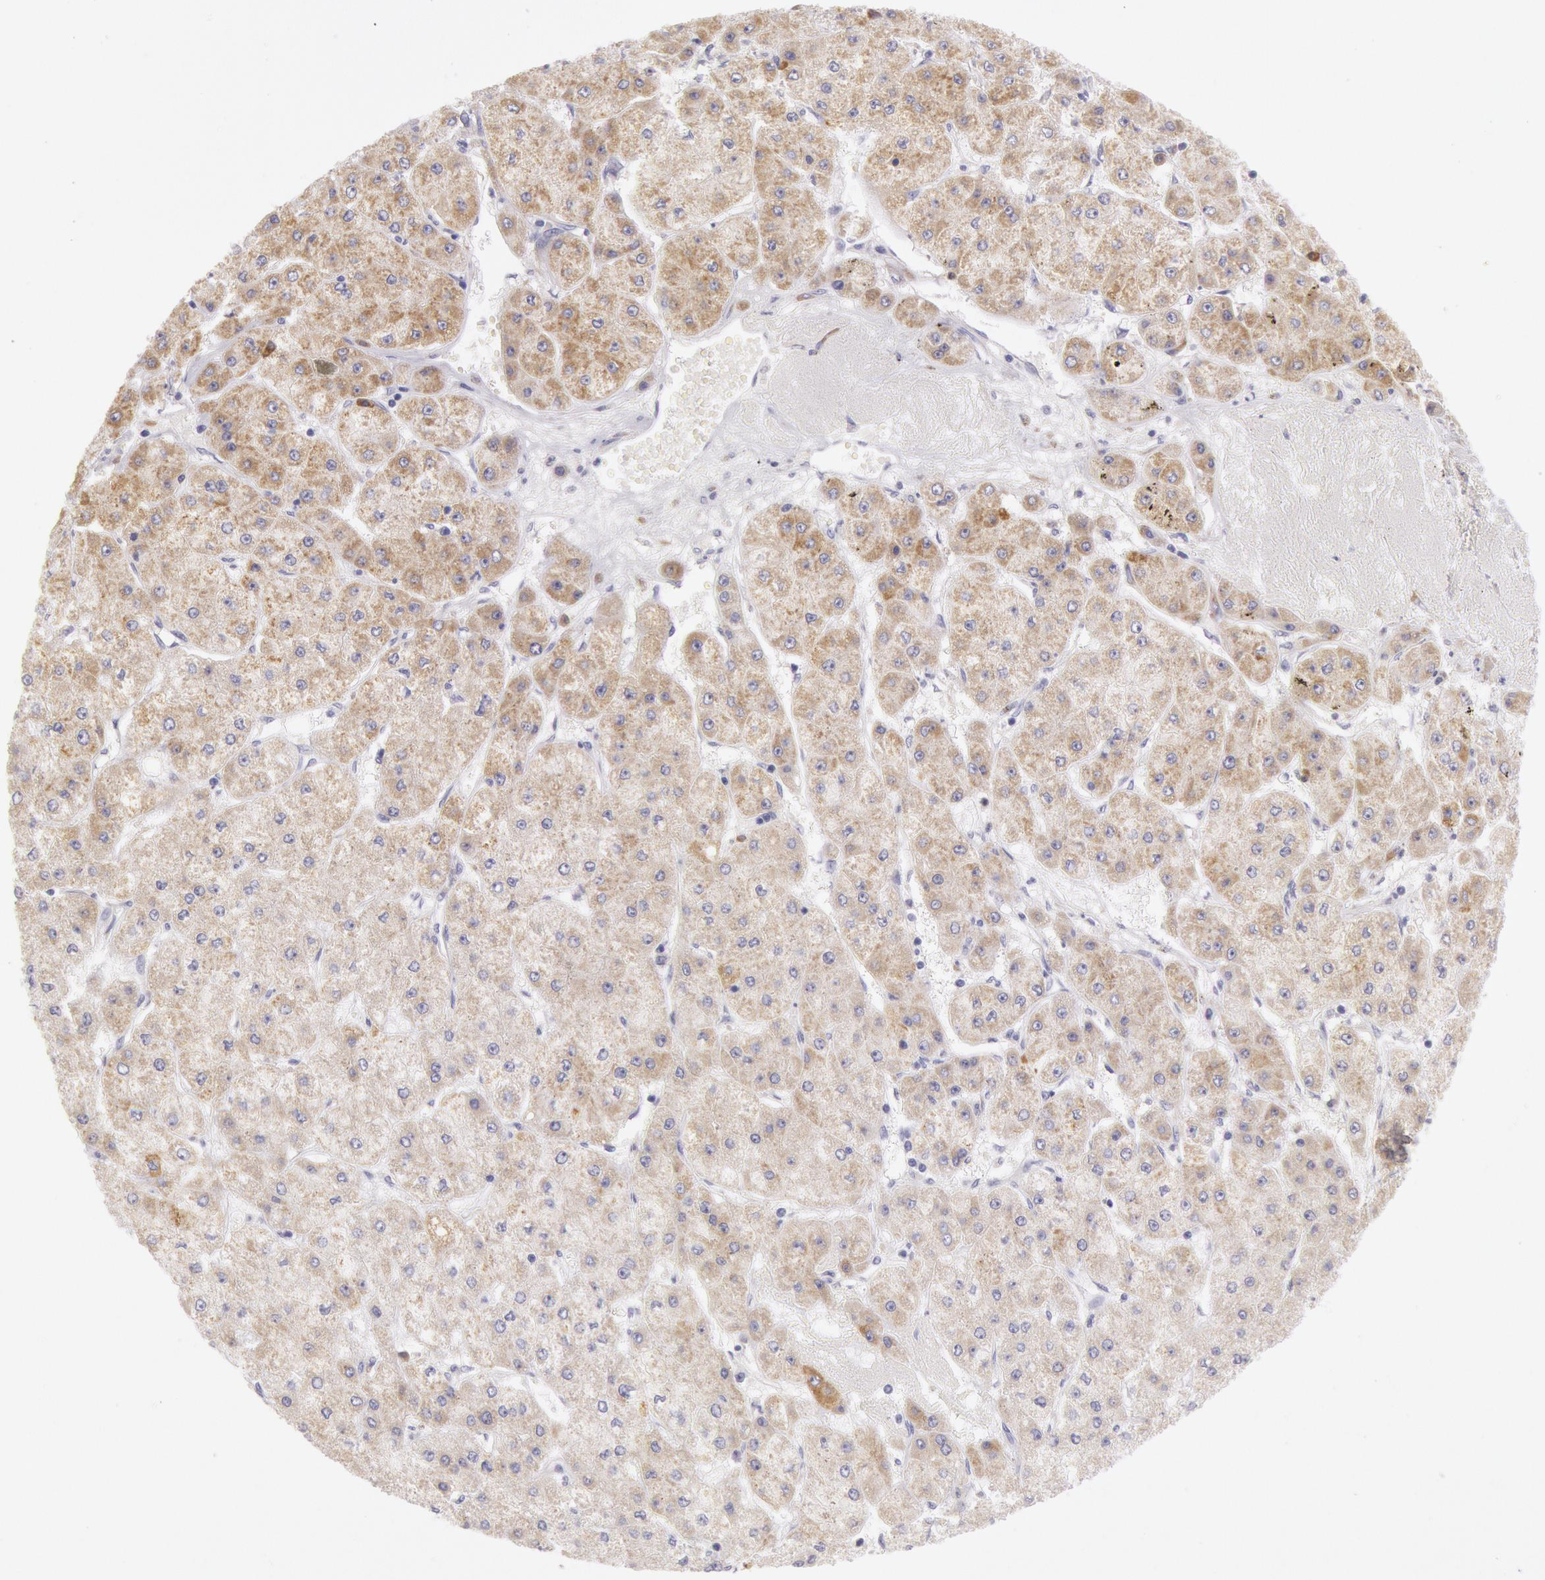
{"staining": {"intensity": "weak", "quantity": "25%-75%", "location": "cytoplasmic/membranous"}, "tissue": "liver cancer", "cell_type": "Tumor cells", "image_type": "cancer", "snomed": [{"axis": "morphology", "description": "Carcinoma, Hepatocellular, NOS"}, {"axis": "topography", "description": "Liver"}], "caption": "Protein staining of liver cancer (hepatocellular carcinoma) tissue shows weak cytoplasmic/membranous positivity in about 25%-75% of tumor cells. (Brightfield microscopy of DAB IHC at high magnification).", "gene": "CIDEB", "patient": {"sex": "female", "age": 52}}